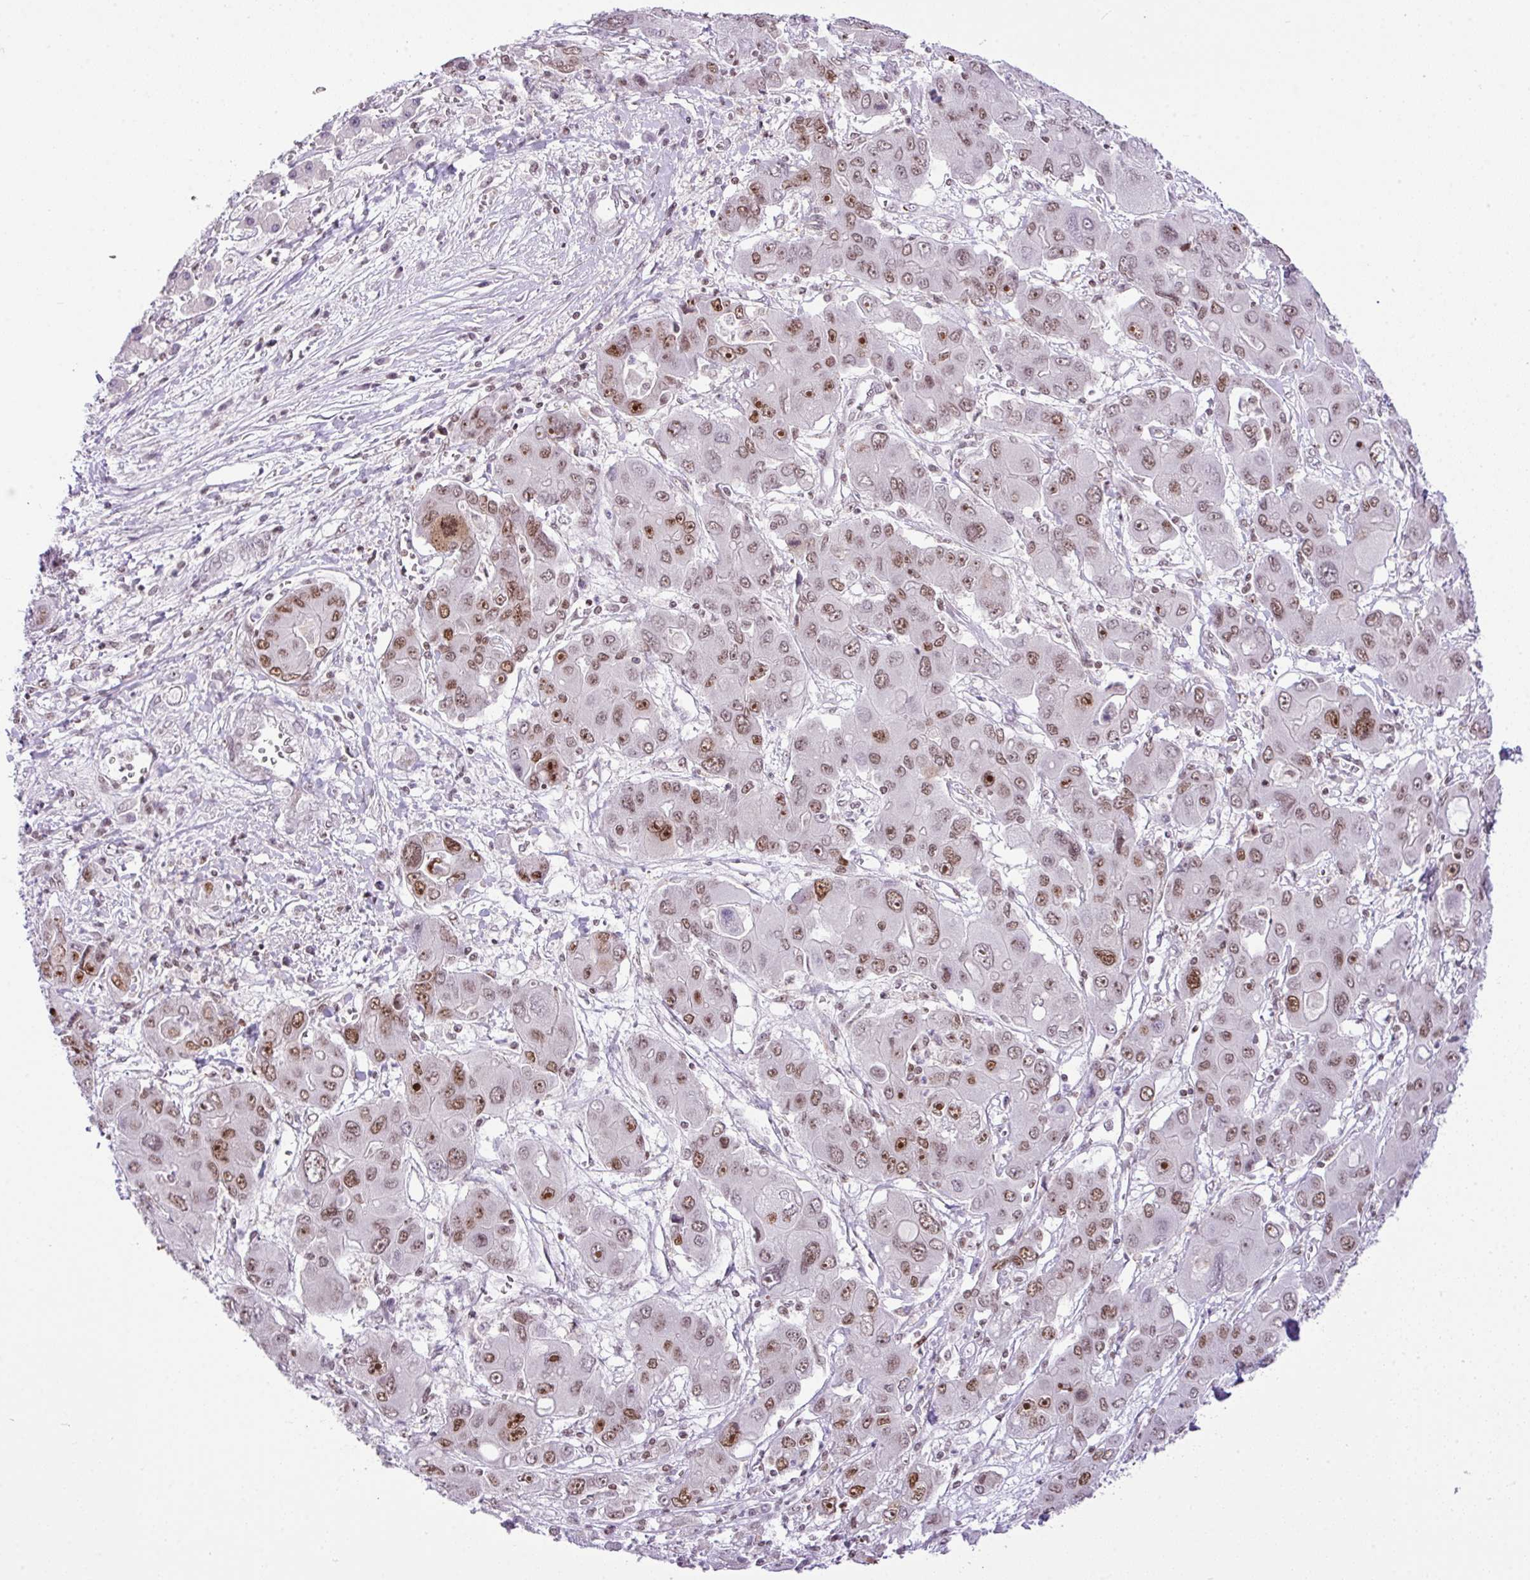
{"staining": {"intensity": "moderate", "quantity": "25%-75%", "location": "nuclear"}, "tissue": "liver cancer", "cell_type": "Tumor cells", "image_type": "cancer", "snomed": [{"axis": "morphology", "description": "Cholangiocarcinoma"}, {"axis": "topography", "description": "Liver"}], "caption": "IHC image of neoplastic tissue: human liver cholangiocarcinoma stained using immunohistochemistry (IHC) shows medium levels of moderate protein expression localized specifically in the nuclear of tumor cells, appearing as a nuclear brown color.", "gene": "CCDC137", "patient": {"sex": "male", "age": 67}}